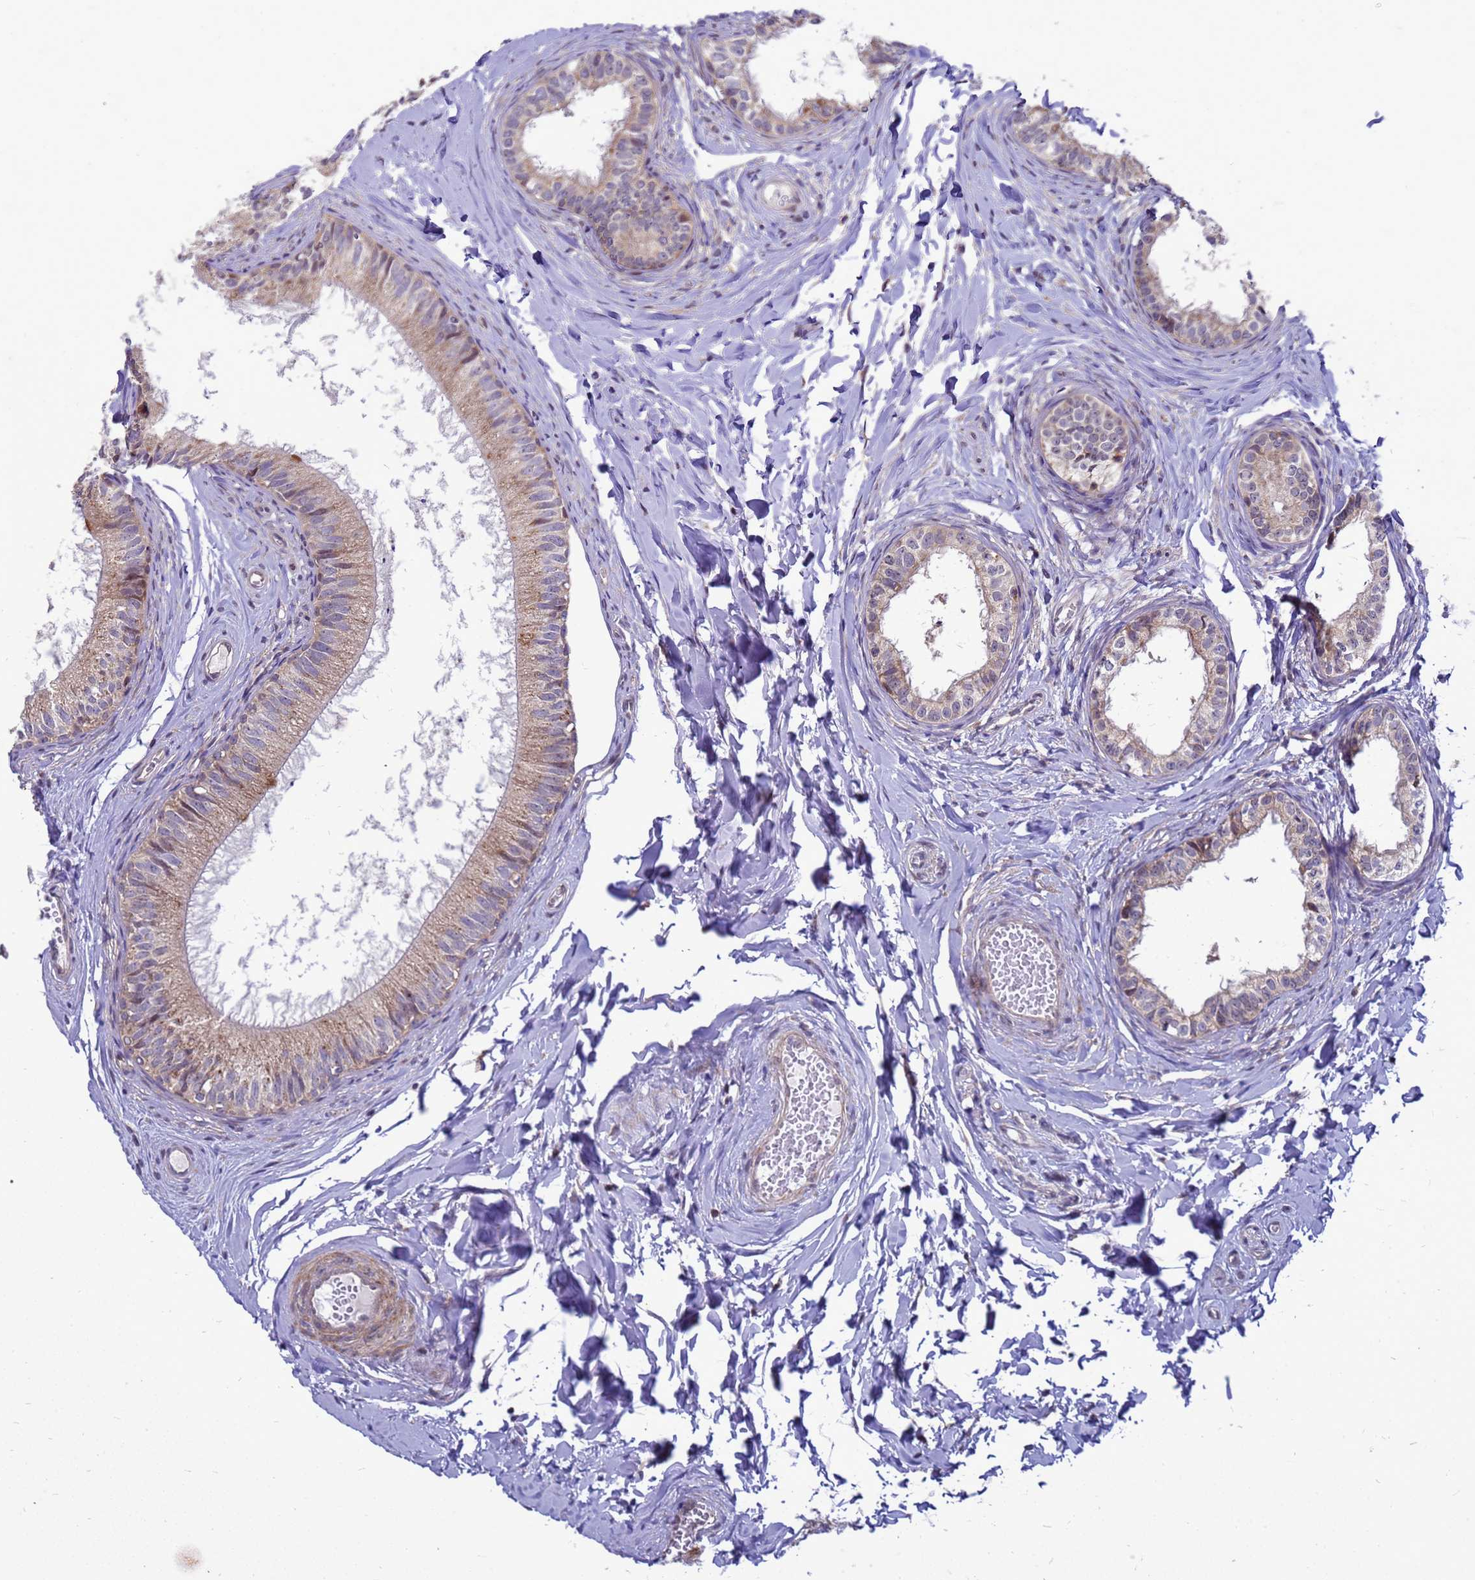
{"staining": {"intensity": "moderate", "quantity": "25%-75%", "location": "cytoplasmic/membranous"}, "tissue": "epididymis", "cell_type": "Glandular cells", "image_type": "normal", "snomed": [{"axis": "morphology", "description": "Normal tissue, NOS"}, {"axis": "topography", "description": "Epididymis"}], "caption": "Immunohistochemical staining of normal epididymis exhibits 25%-75% levels of moderate cytoplasmic/membranous protein expression in approximately 25%-75% of glandular cells.", "gene": "C12orf43", "patient": {"sex": "male", "age": 34}}